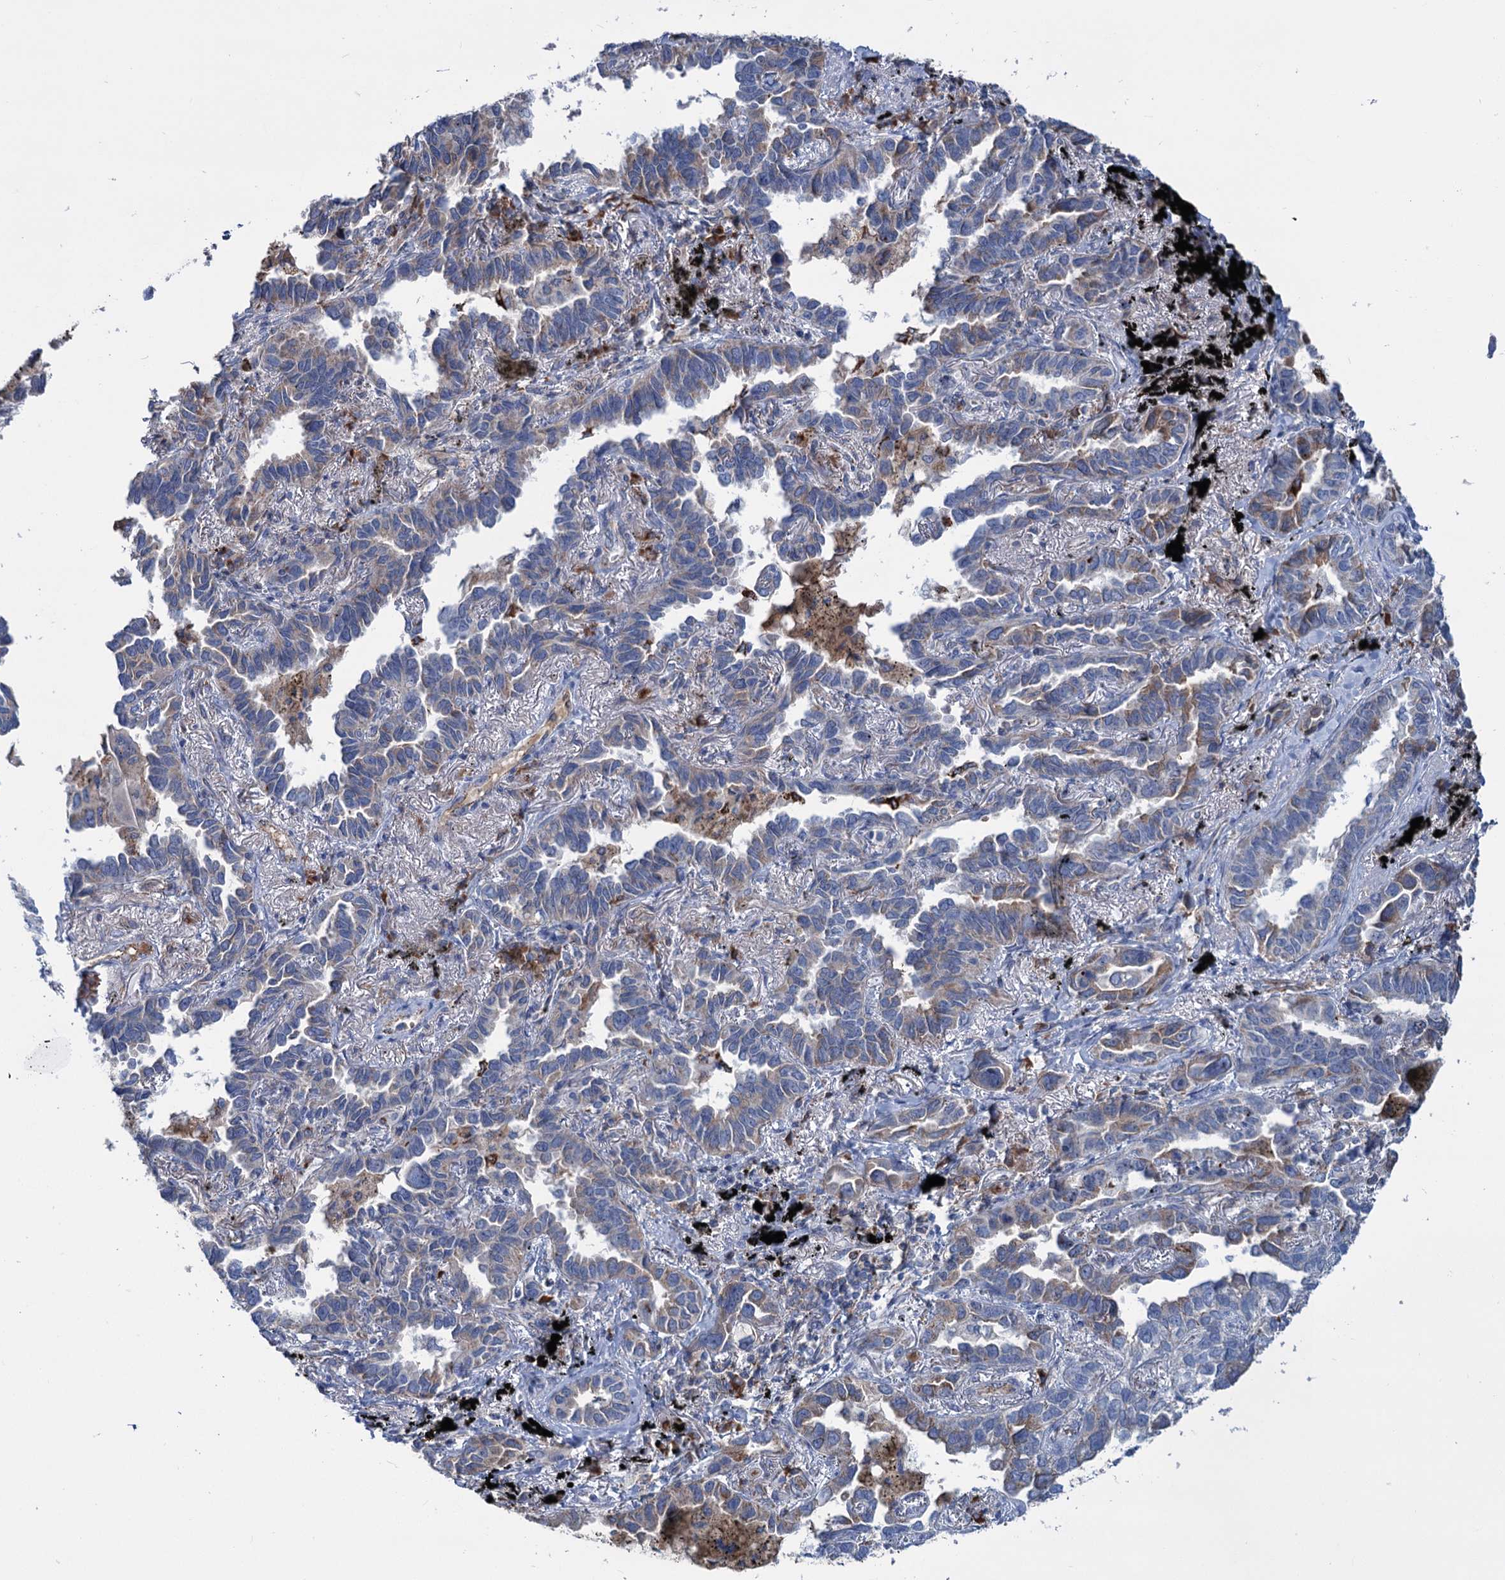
{"staining": {"intensity": "weak", "quantity": "25%-75%", "location": "cytoplasmic/membranous"}, "tissue": "lung cancer", "cell_type": "Tumor cells", "image_type": "cancer", "snomed": [{"axis": "morphology", "description": "Adenocarcinoma, NOS"}, {"axis": "topography", "description": "Lung"}], "caption": "Brown immunohistochemical staining in human lung cancer (adenocarcinoma) reveals weak cytoplasmic/membranous expression in about 25%-75% of tumor cells.", "gene": "LPIN1", "patient": {"sex": "male", "age": 67}}